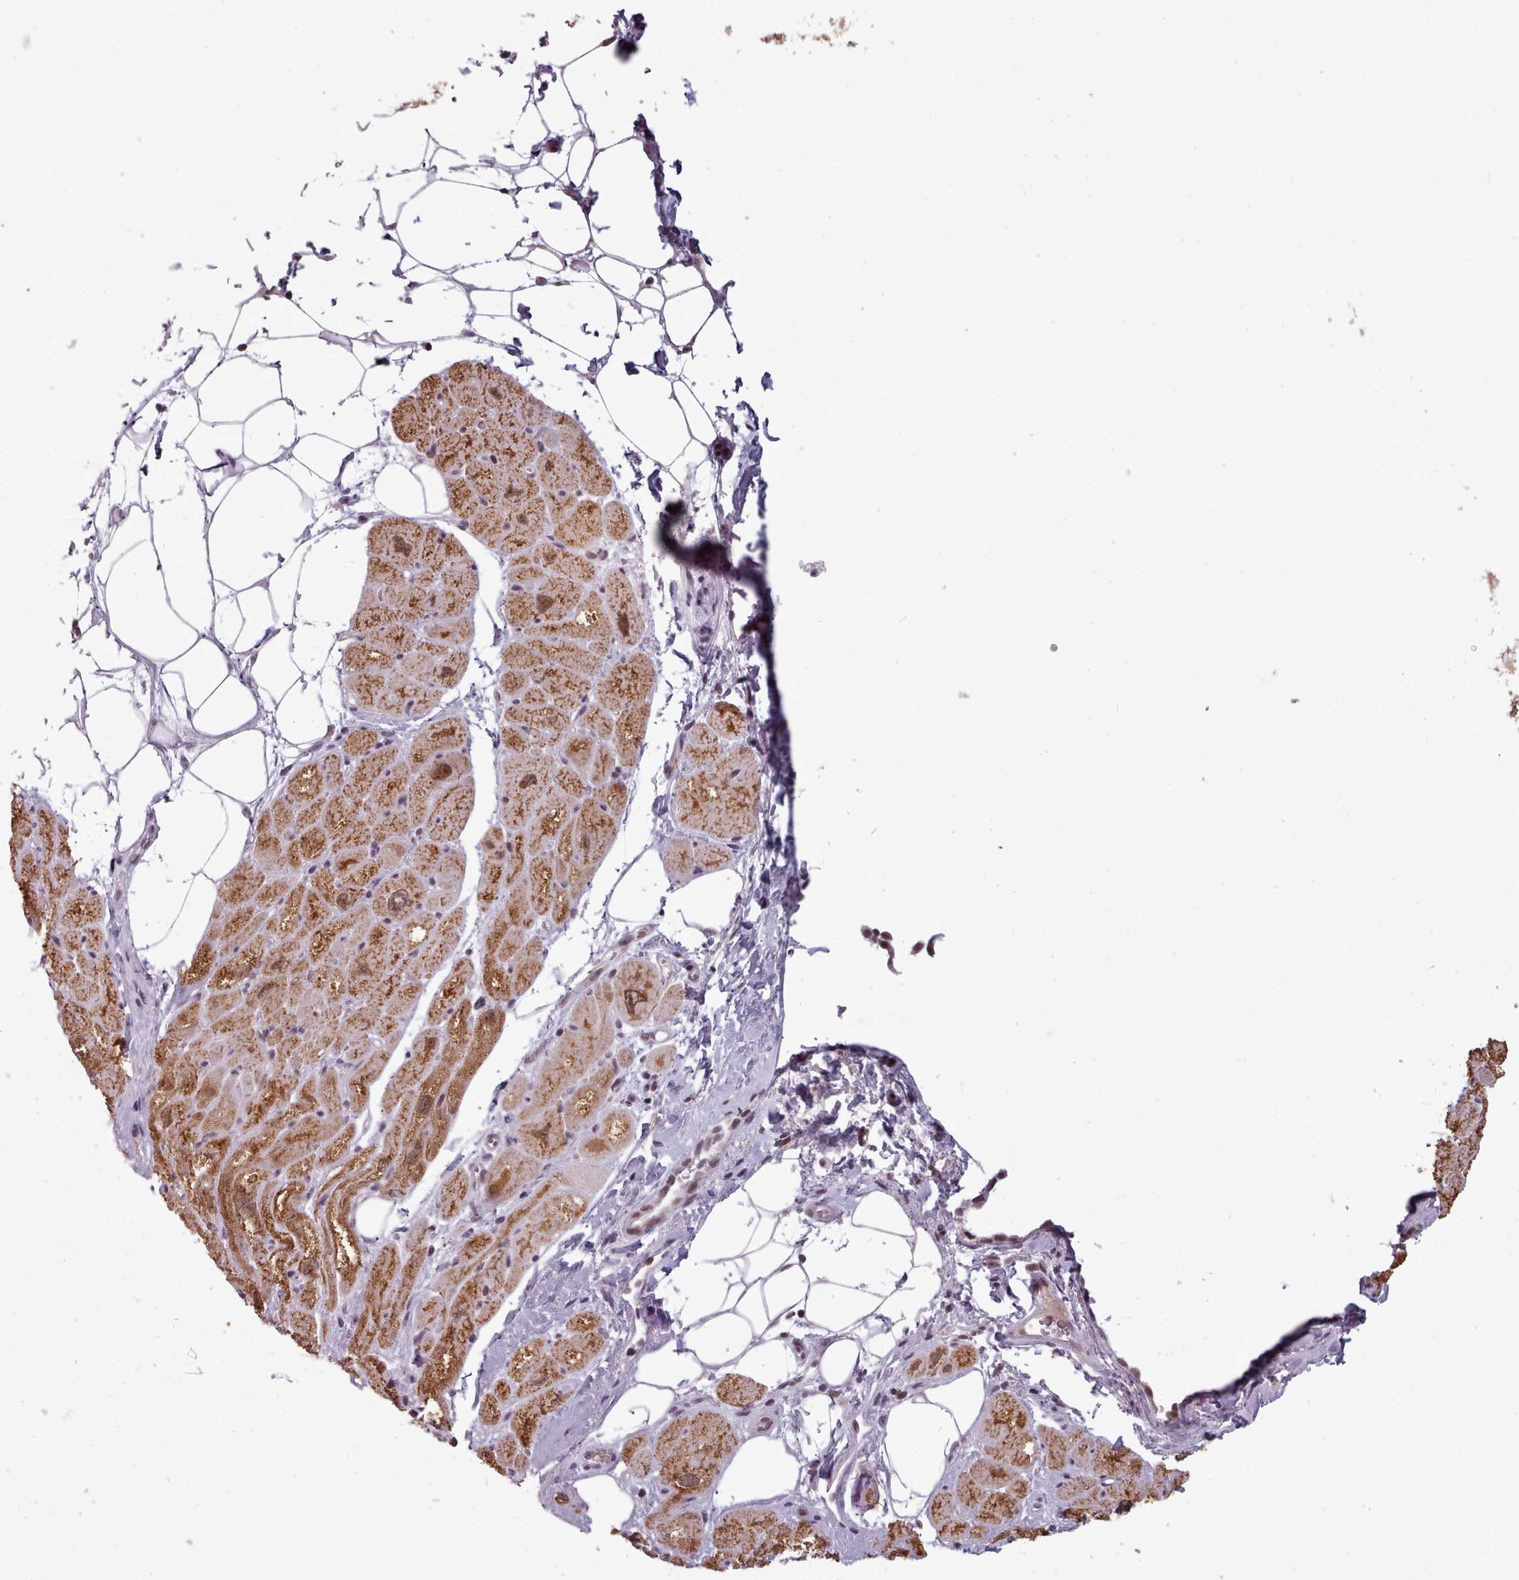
{"staining": {"intensity": "moderate", "quantity": ">75%", "location": "cytoplasmic/membranous,nuclear"}, "tissue": "heart muscle", "cell_type": "Cardiomyocytes", "image_type": "normal", "snomed": [{"axis": "morphology", "description": "Normal tissue, NOS"}, {"axis": "topography", "description": "Heart"}], "caption": "Moderate cytoplasmic/membranous,nuclear expression for a protein is appreciated in about >75% of cardiomyocytes of unremarkable heart muscle using immunohistochemistry.", "gene": "SRSF9", "patient": {"sex": "male", "age": 50}}